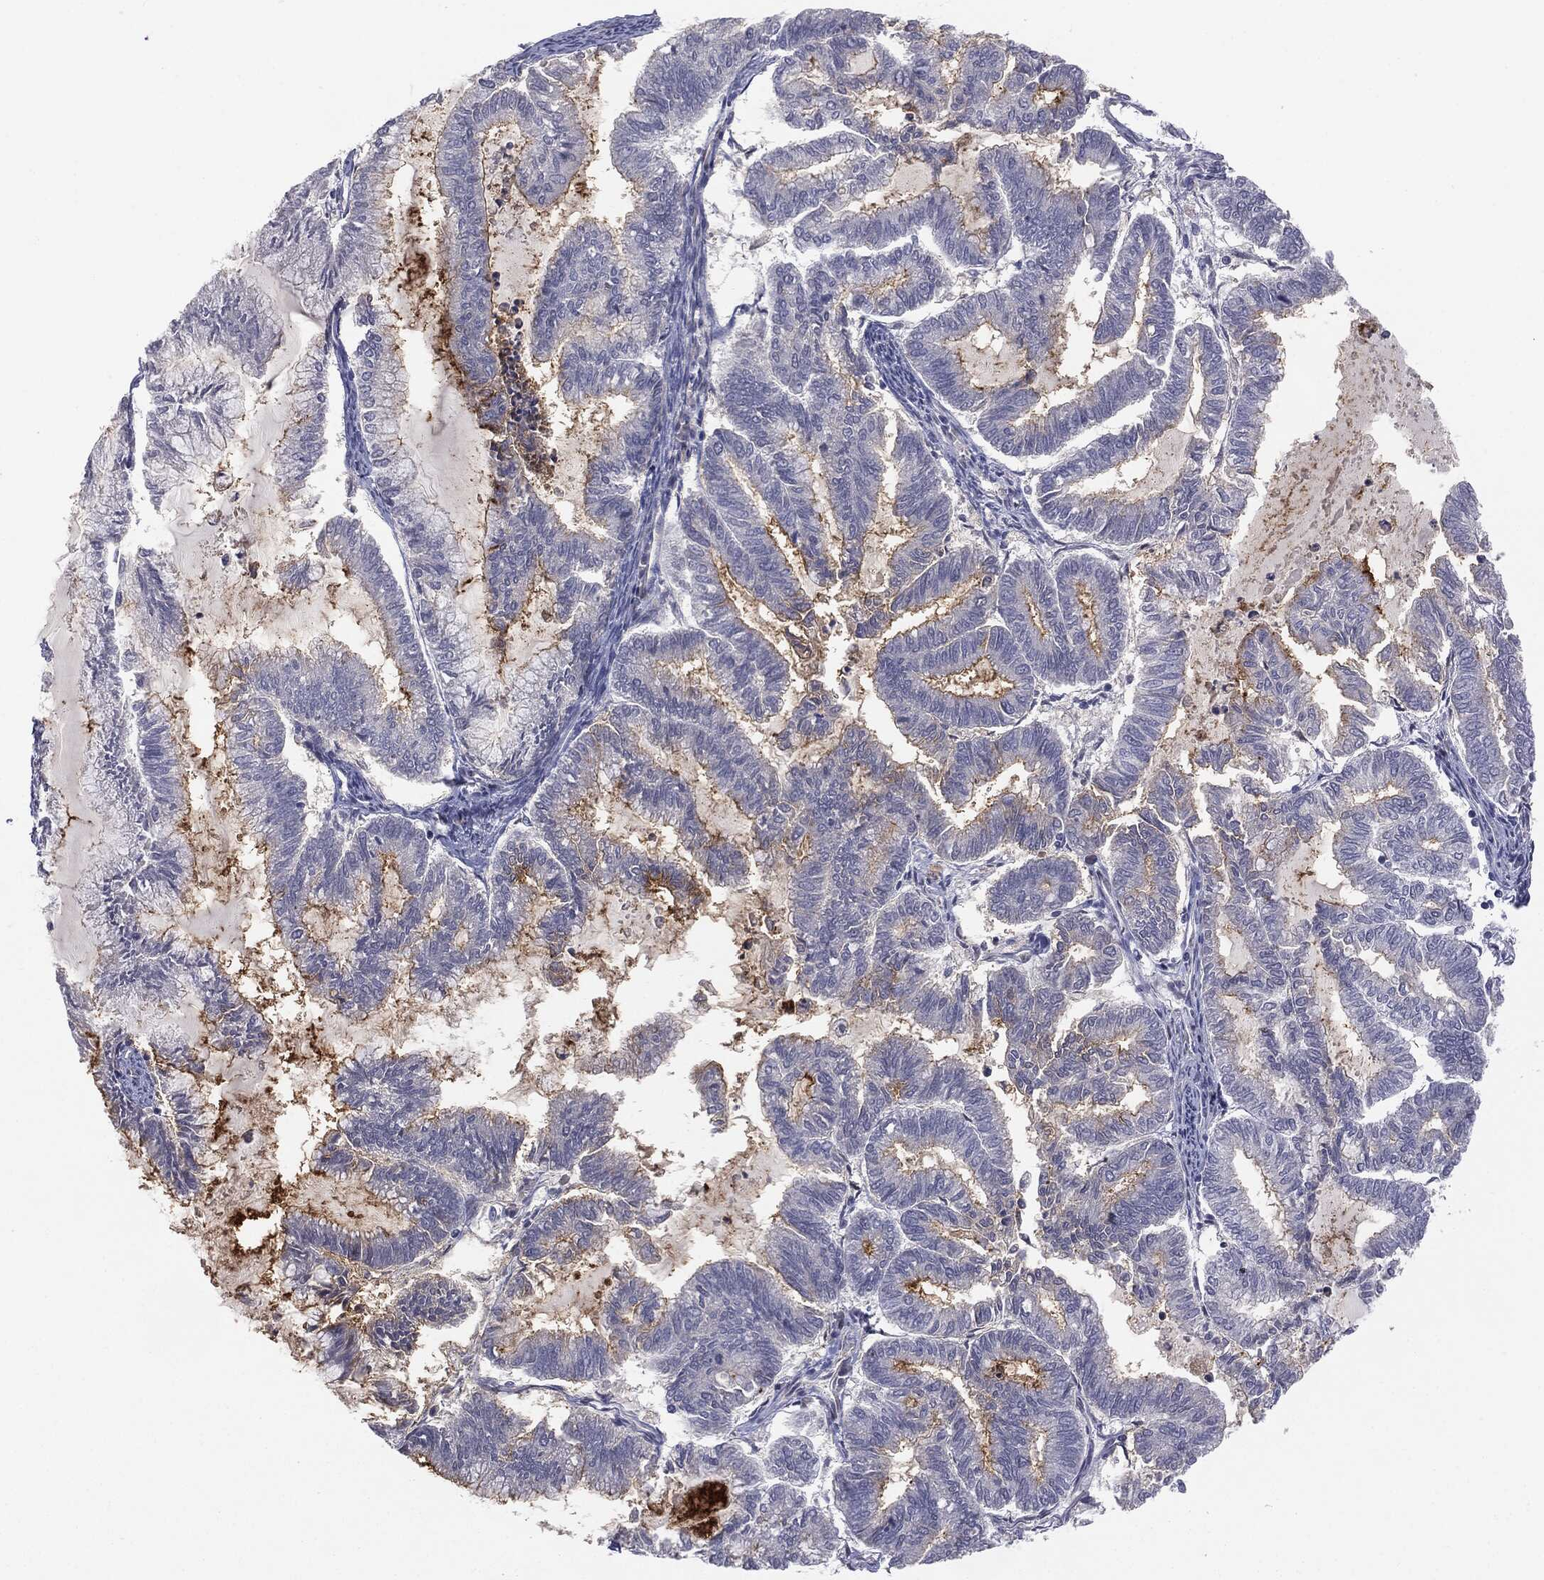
{"staining": {"intensity": "negative", "quantity": "none", "location": "none"}, "tissue": "endometrial cancer", "cell_type": "Tumor cells", "image_type": "cancer", "snomed": [{"axis": "morphology", "description": "Adenocarcinoma, NOS"}, {"axis": "topography", "description": "Endometrium"}], "caption": "Tumor cells show no significant protein positivity in adenocarcinoma (endometrial).", "gene": "MUC1", "patient": {"sex": "female", "age": 79}}